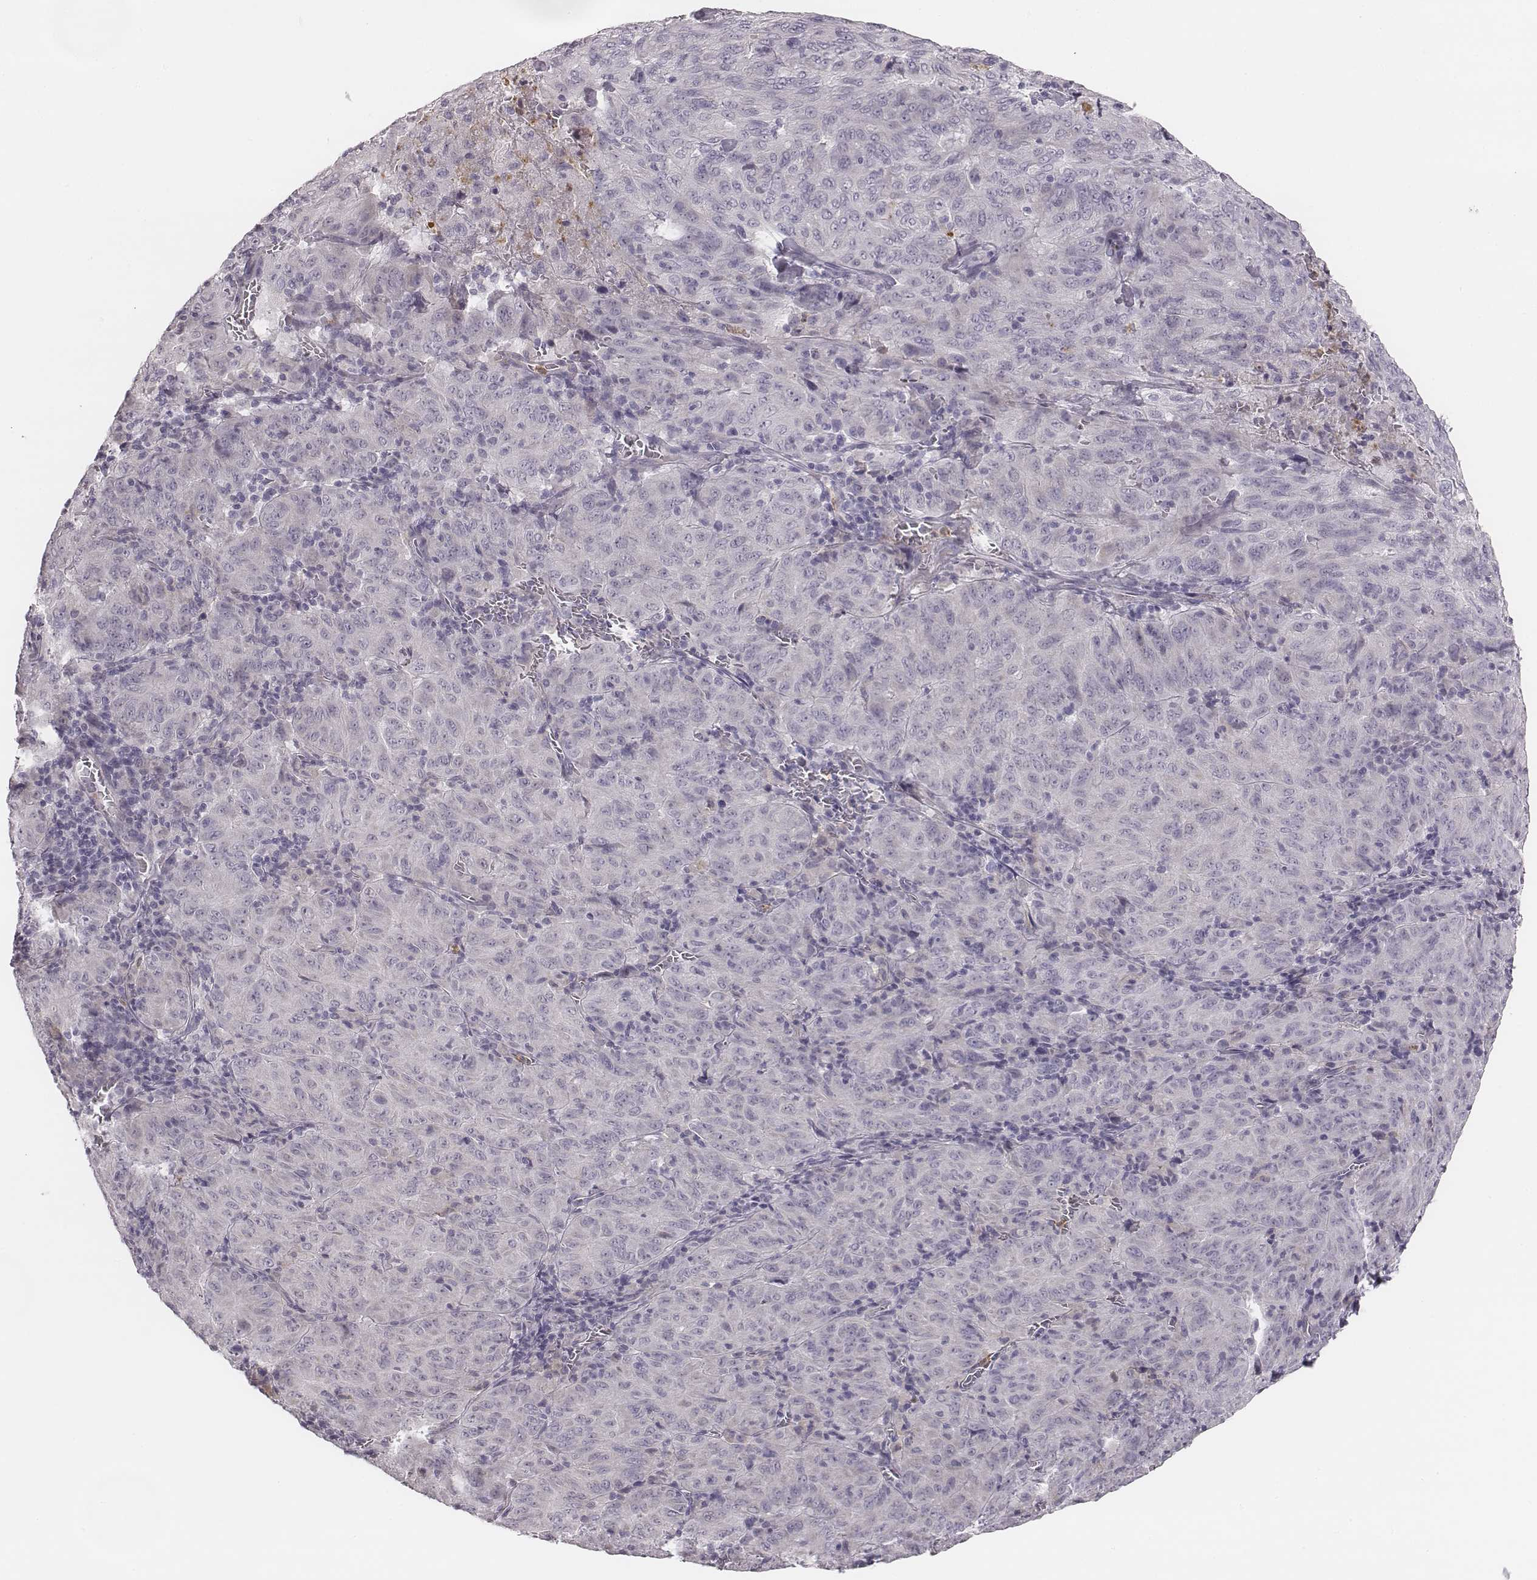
{"staining": {"intensity": "negative", "quantity": "none", "location": "none"}, "tissue": "pancreatic cancer", "cell_type": "Tumor cells", "image_type": "cancer", "snomed": [{"axis": "morphology", "description": "Adenocarcinoma, NOS"}, {"axis": "topography", "description": "Pancreas"}], "caption": "Pancreatic cancer was stained to show a protein in brown. There is no significant staining in tumor cells.", "gene": "KCNJ12", "patient": {"sex": "male", "age": 63}}